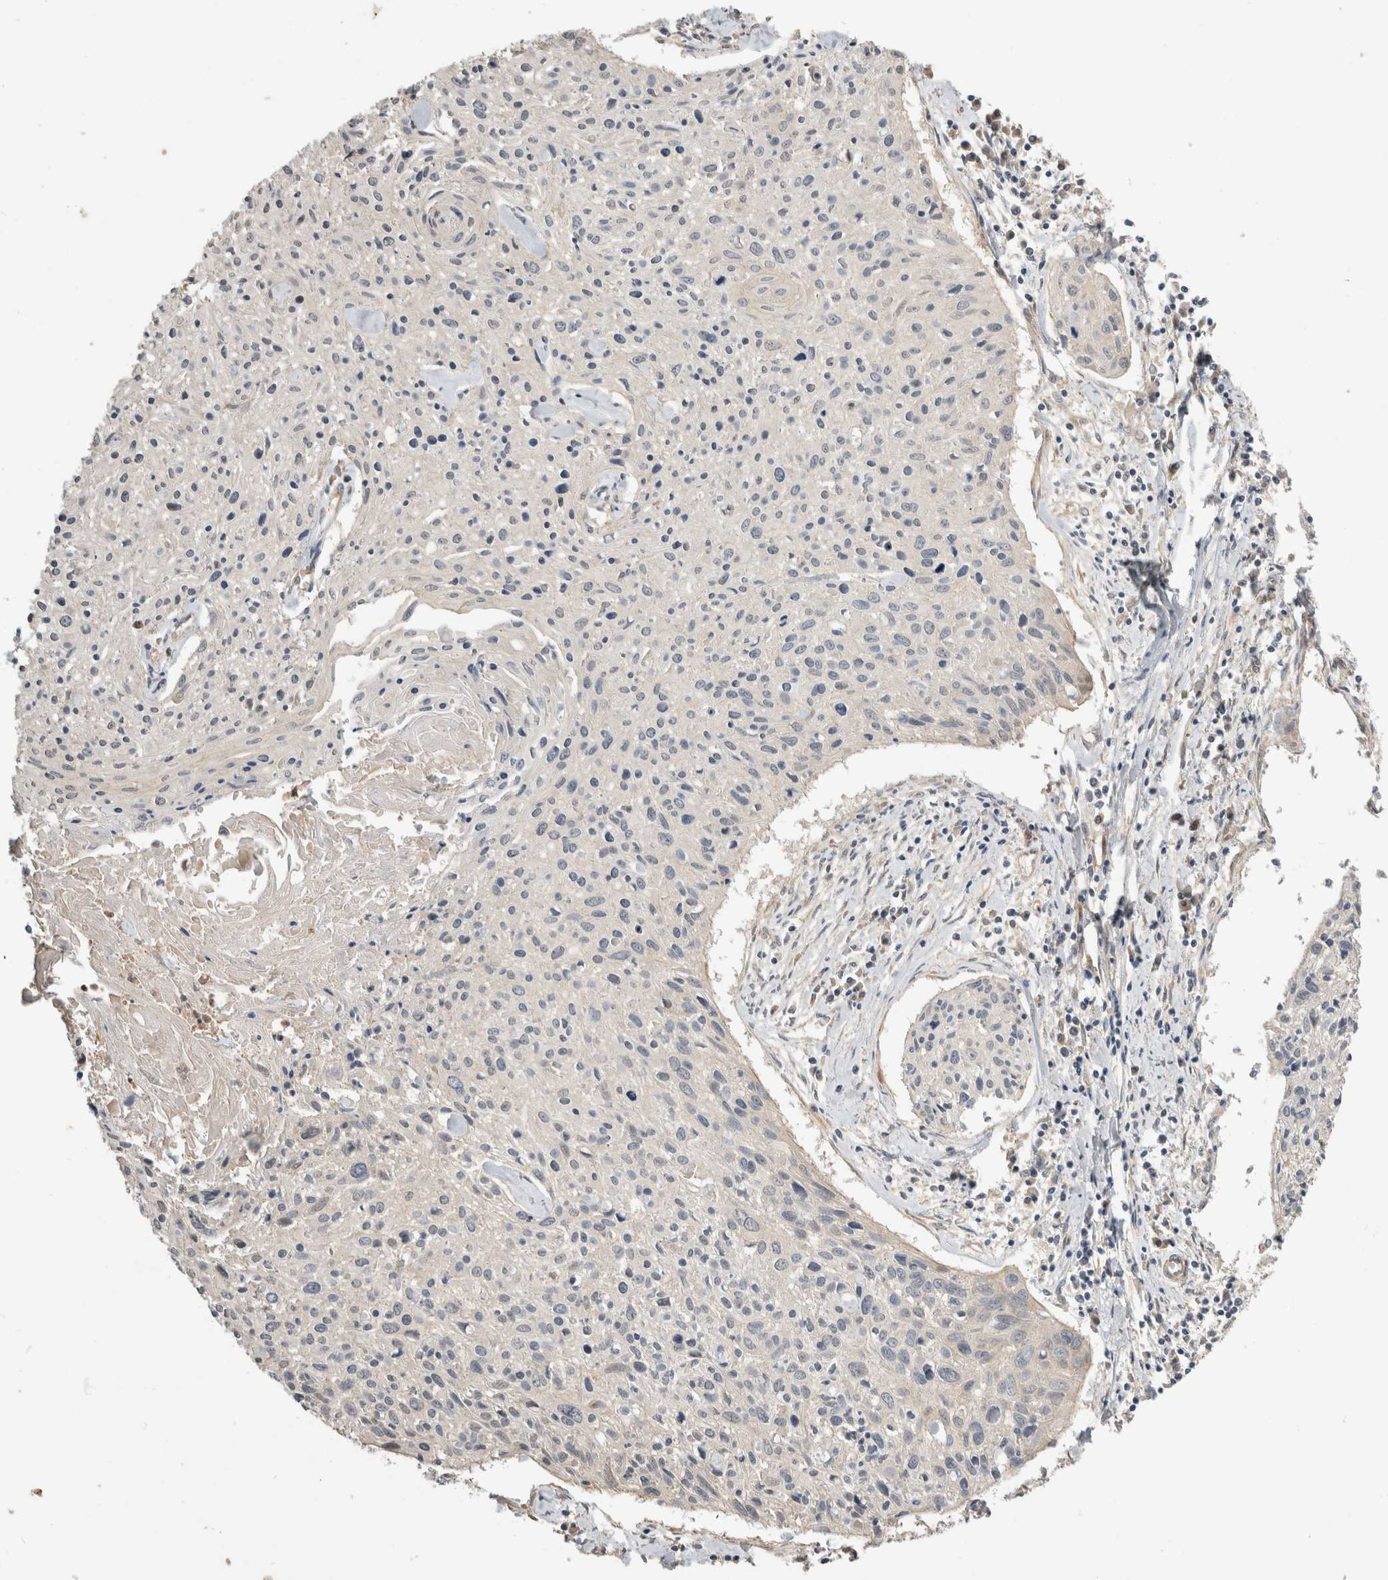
{"staining": {"intensity": "negative", "quantity": "none", "location": "none"}, "tissue": "cervical cancer", "cell_type": "Tumor cells", "image_type": "cancer", "snomed": [{"axis": "morphology", "description": "Squamous cell carcinoma, NOS"}, {"axis": "topography", "description": "Cervix"}], "caption": "Immunohistochemistry of cervical squamous cell carcinoma demonstrates no expression in tumor cells.", "gene": "PGM1", "patient": {"sex": "female", "age": 51}}